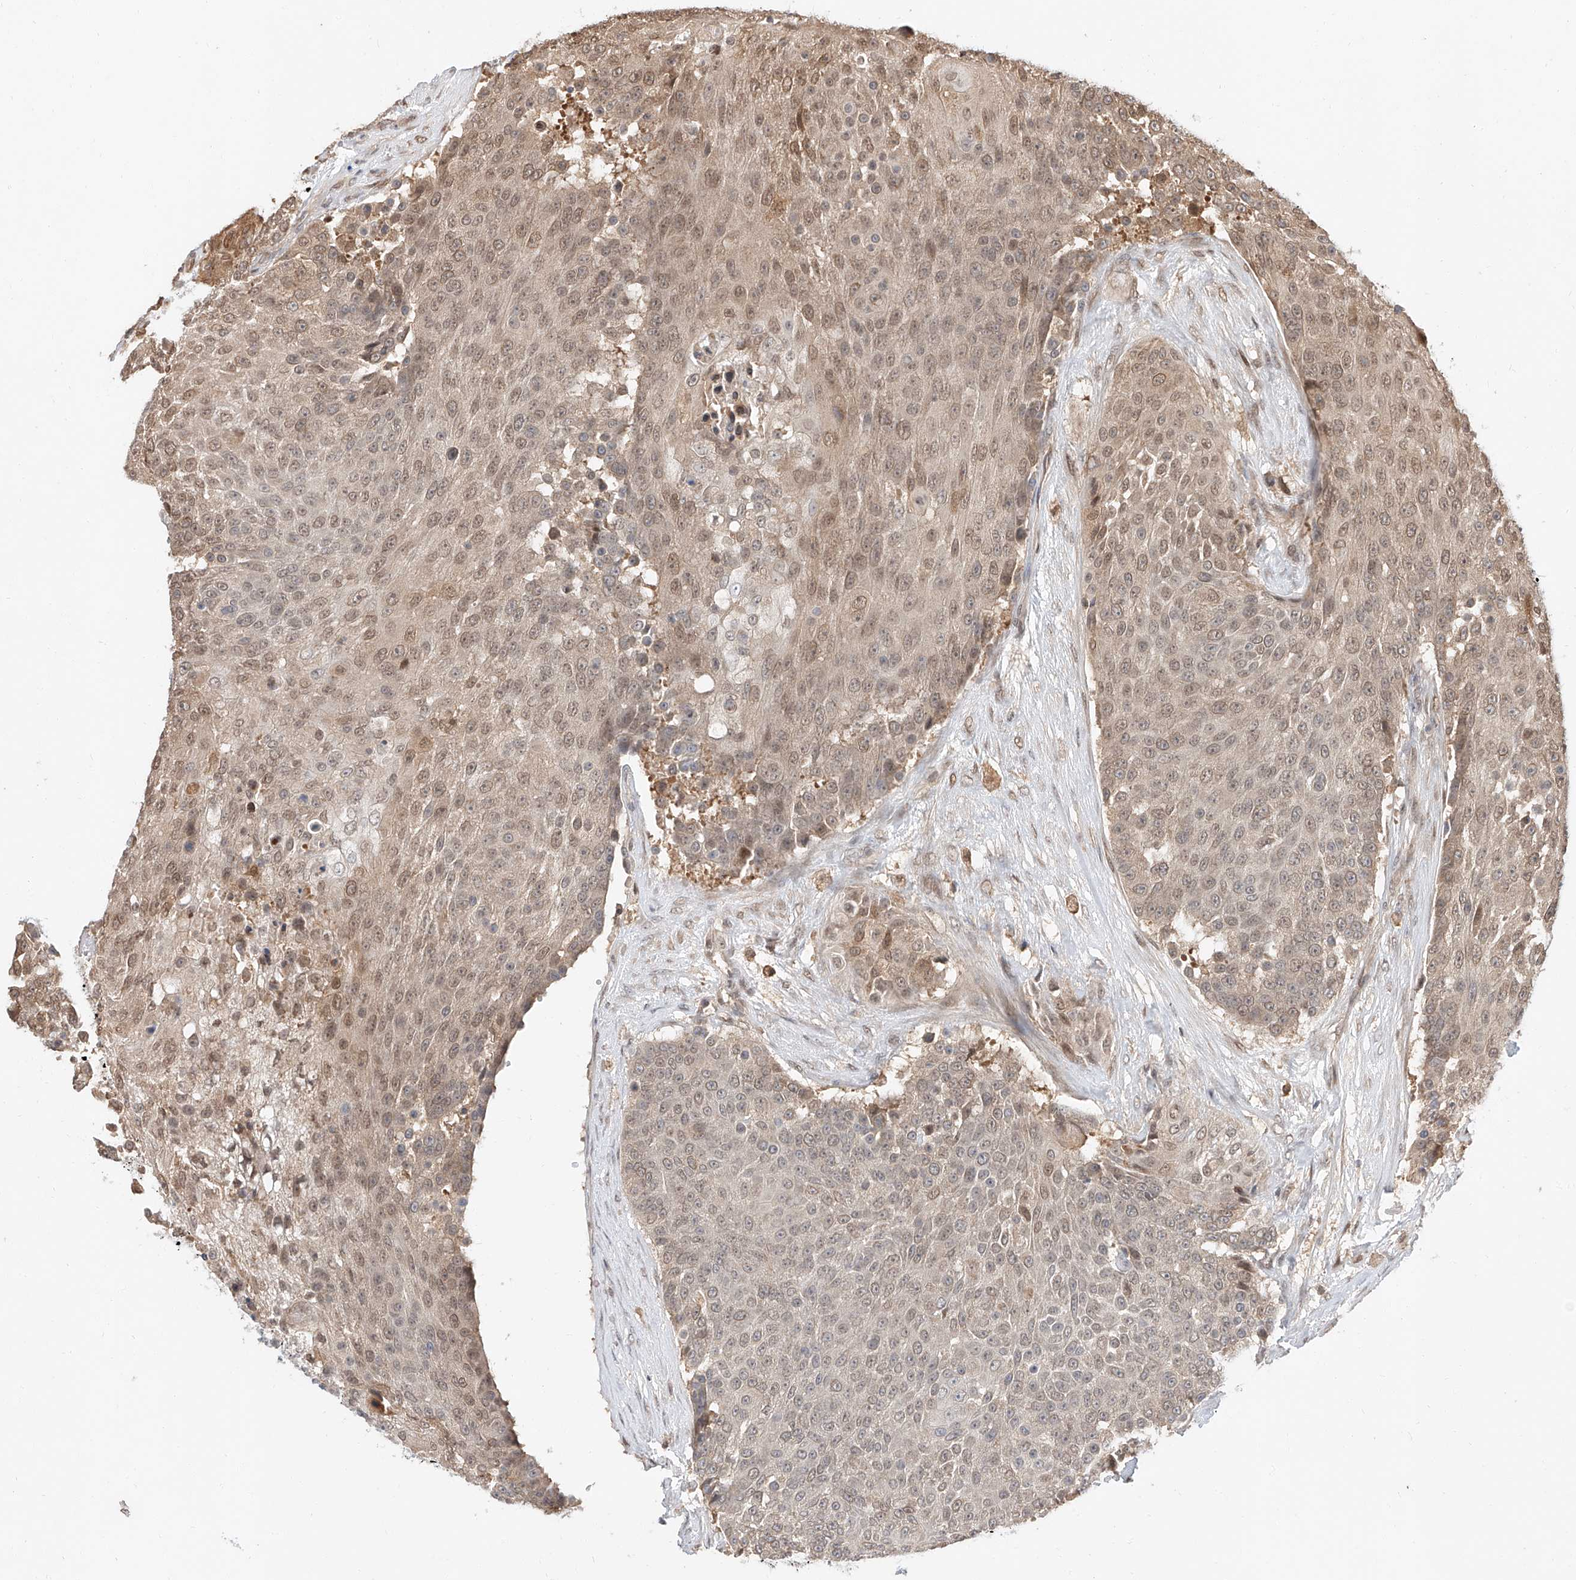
{"staining": {"intensity": "weak", "quantity": ">75%", "location": "nuclear"}, "tissue": "urothelial cancer", "cell_type": "Tumor cells", "image_type": "cancer", "snomed": [{"axis": "morphology", "description": "Urothelial carcinoma, High grade"}, {"axis": "topography", "description": "Urinary bladder"}], "caption": "IHC (DAB (3,3'-diaminobenzidine)) staining of human urothelial cancer reveals weak nuclear protein expression in about >75% of tumor cells. (DAB = brown stain, brightfield microscopy at high magnification).", "gene": "DIRAS3", "patient": {"sex": "female", "age": 63}}